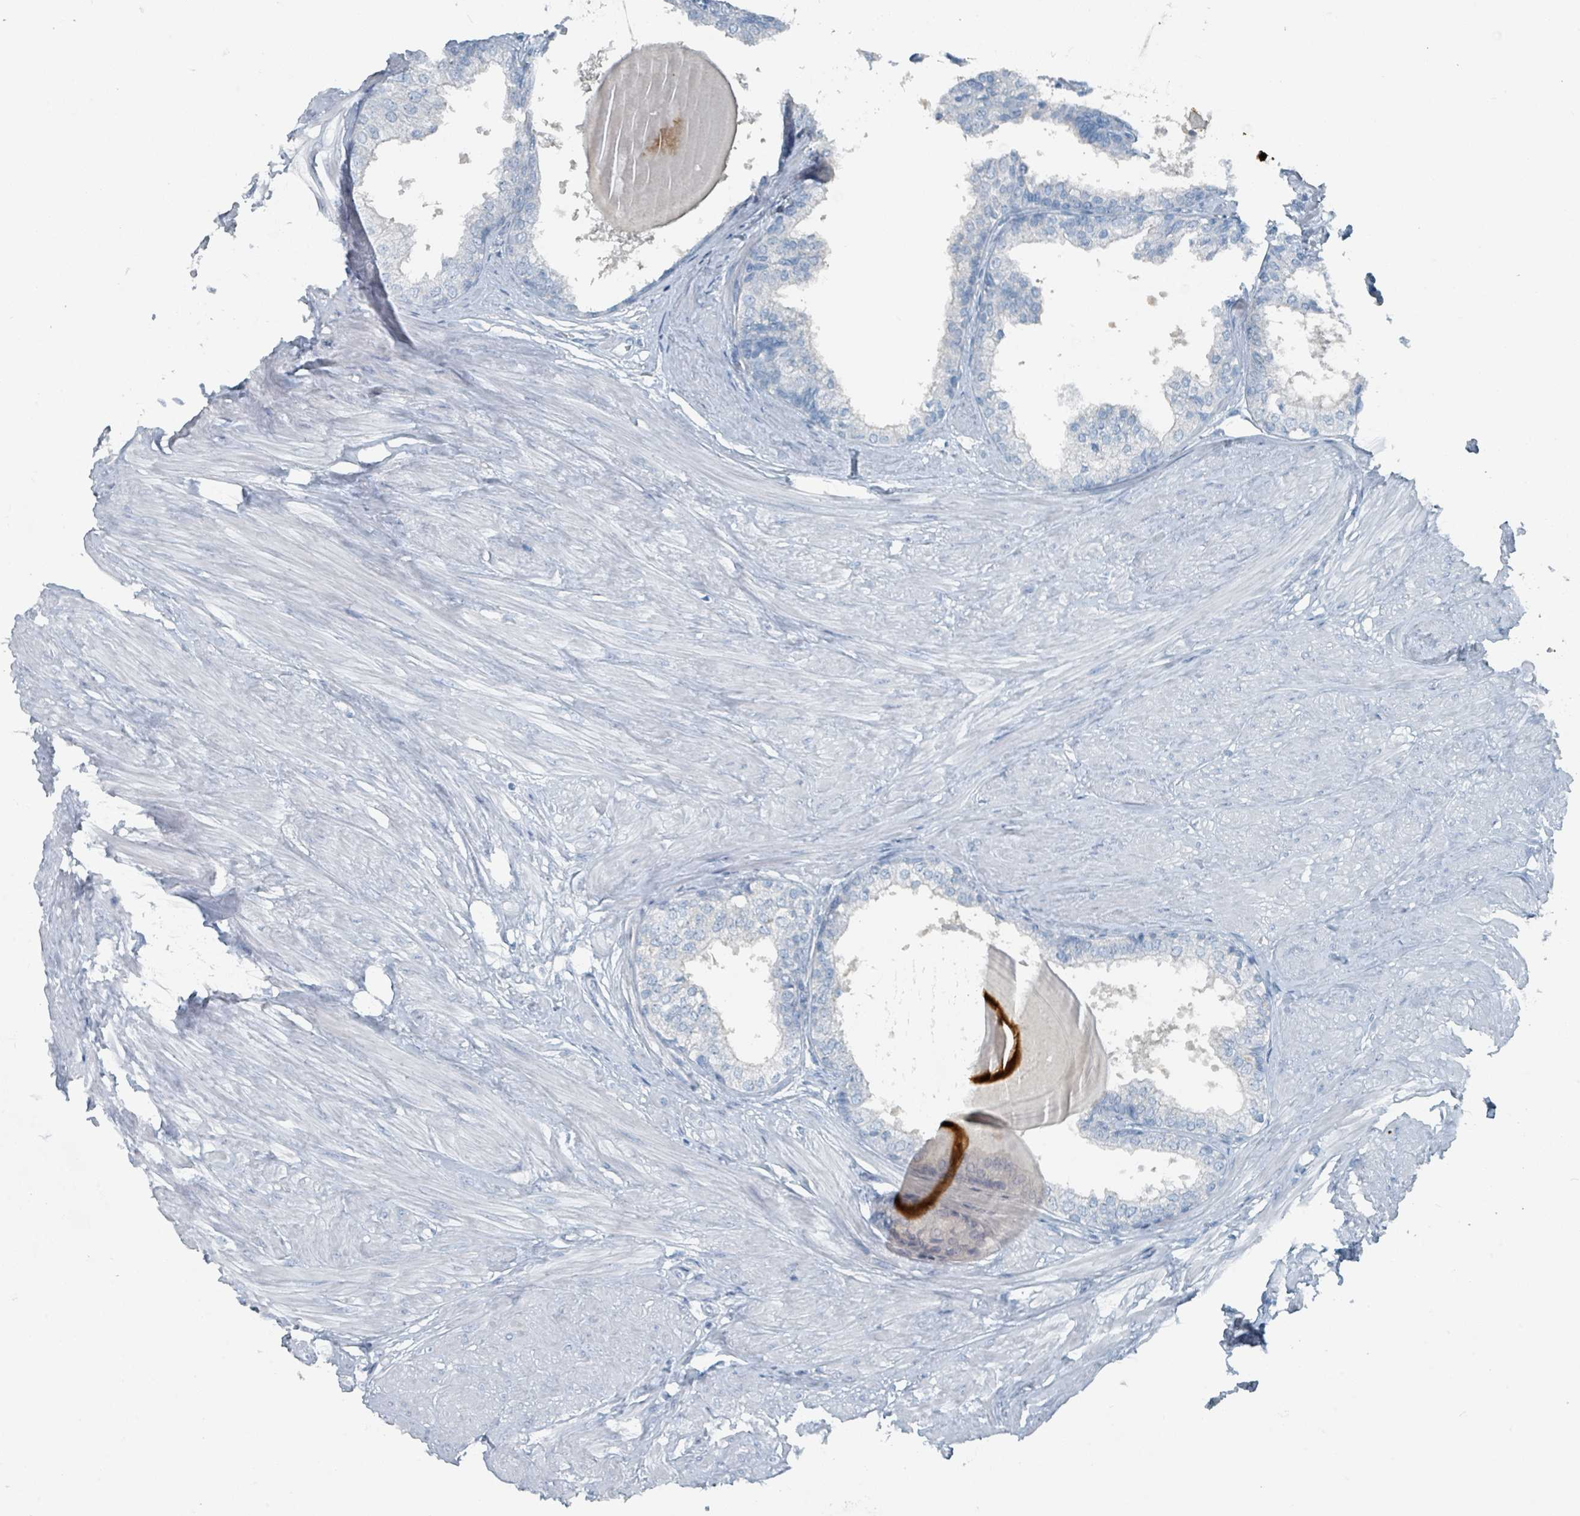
{"staining": {"intensity": "negative", "quantity": "none", "location": "none"}, "tissue": "prostate", "cell_type": "Glandular cells", "image_type": "normal", "snomed": [{"axis": "morphology", "description": "Normal tissue, NOS"}, {"axis": "topography", "description": "Prostate"}], "caption": "A micrograph of prostate stained for a protein shows no brown staining in glandular cells.", "gene": "GAMT", "patient": {"sex": "male", "age": 48}}